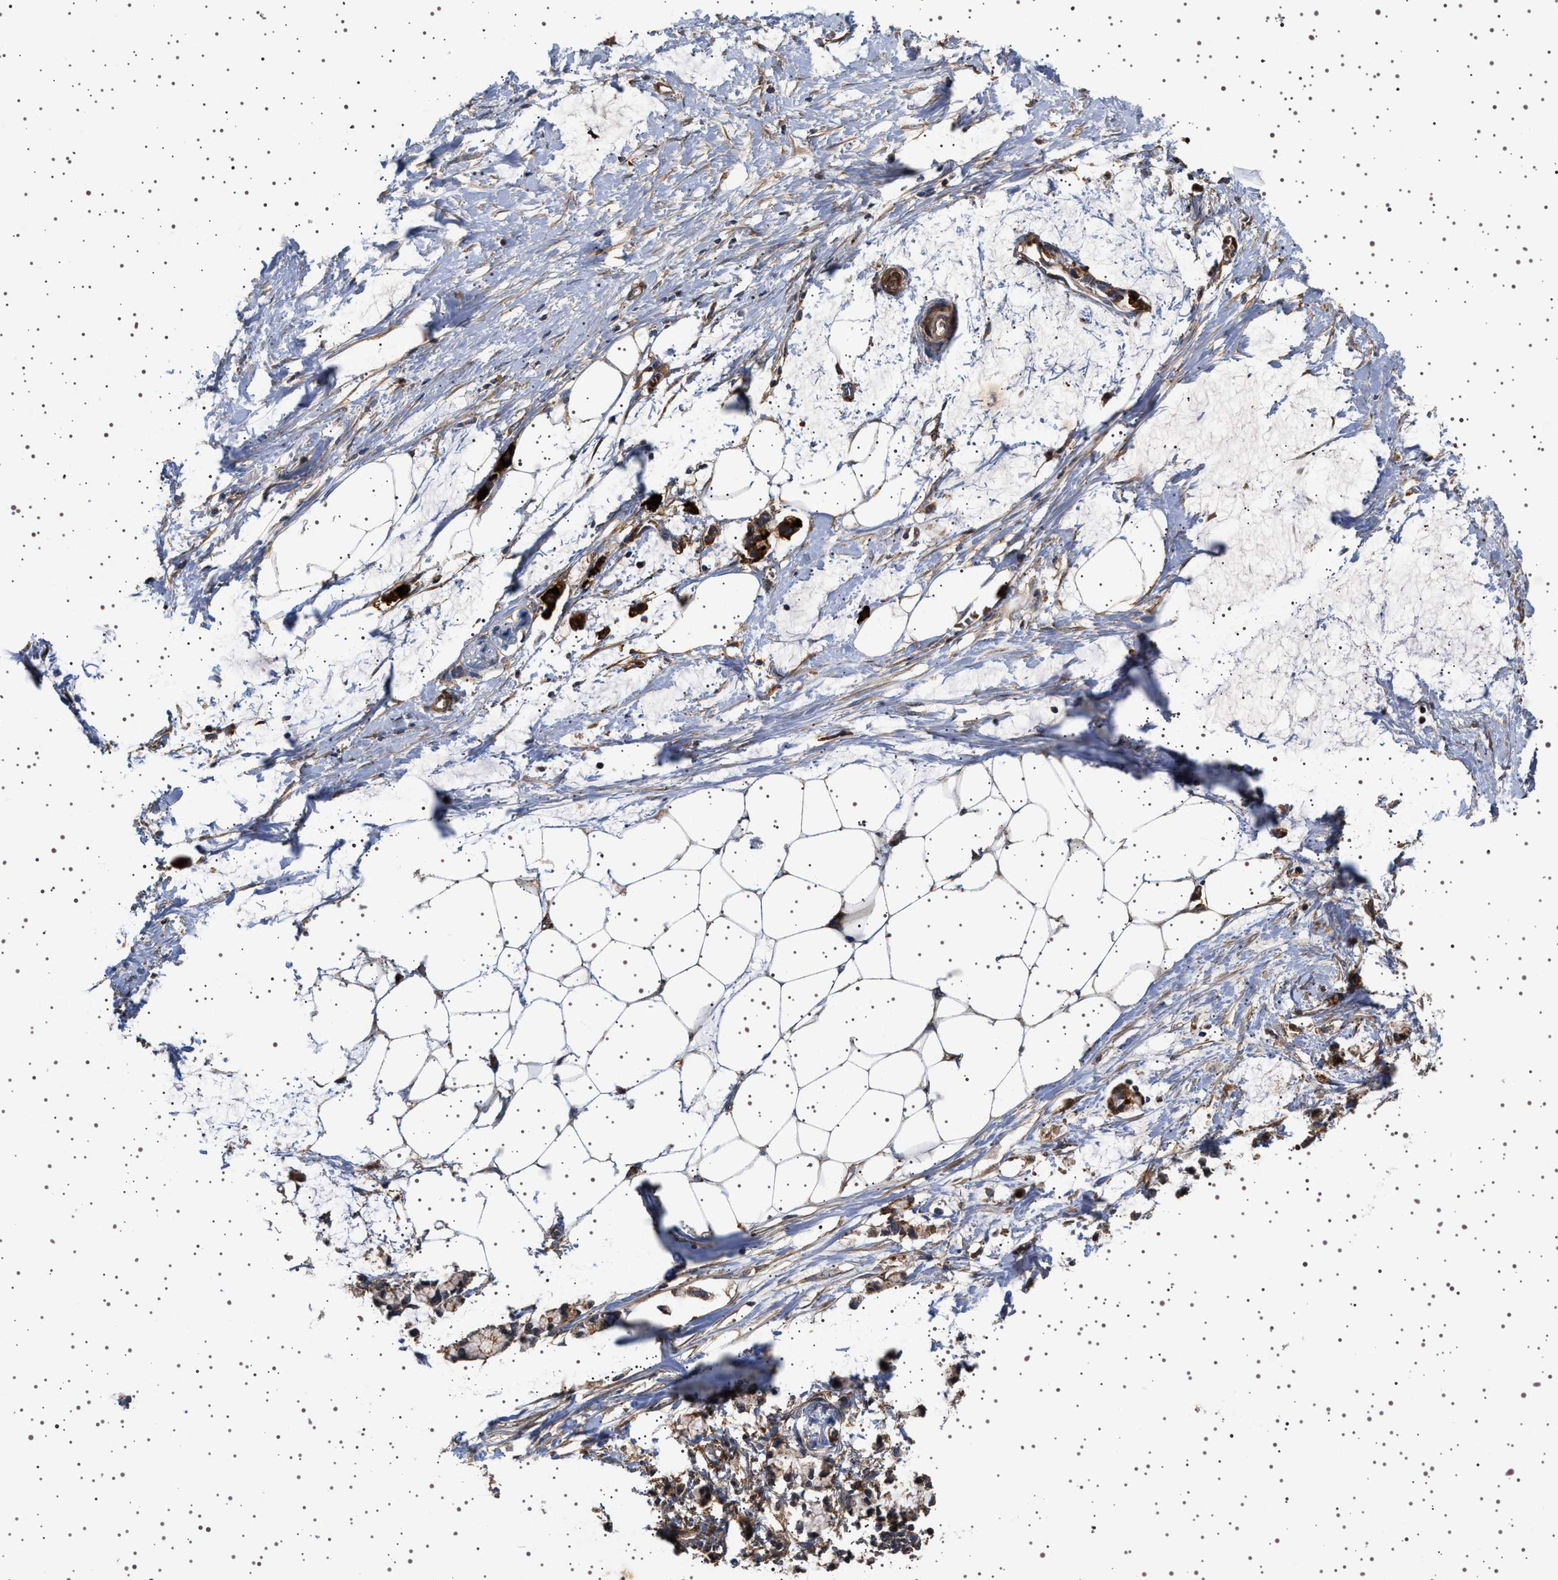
{"staining": {"intensity": "weak", "quantity": ">75%", "location": "cytoplasmic/membranous"}, "tissue": "adipose tissue", "cell_type": "Adipocytes", "image_type": "normal", "snomed": [{"axis": "morphology", "description": "Normal tissue, NOS"}, {"axis": "morphology", "description": "Adenocarcinoma, NOS"}, {"axis": "topography", "description": "Colon"}, {"axis": "topography", "description": "Peripheral nerve tissue"}], "caption": "The immunohistochemical stain highlights weak cytoplasmic/membranous staining in adipocytes of normal adipose tissue. Immunohistochemistry stains the protein of interest in brown and the nuclei are stained blue.", "gene": "GUCY1B1", "patient": {"sex": "male", "age": 14}}